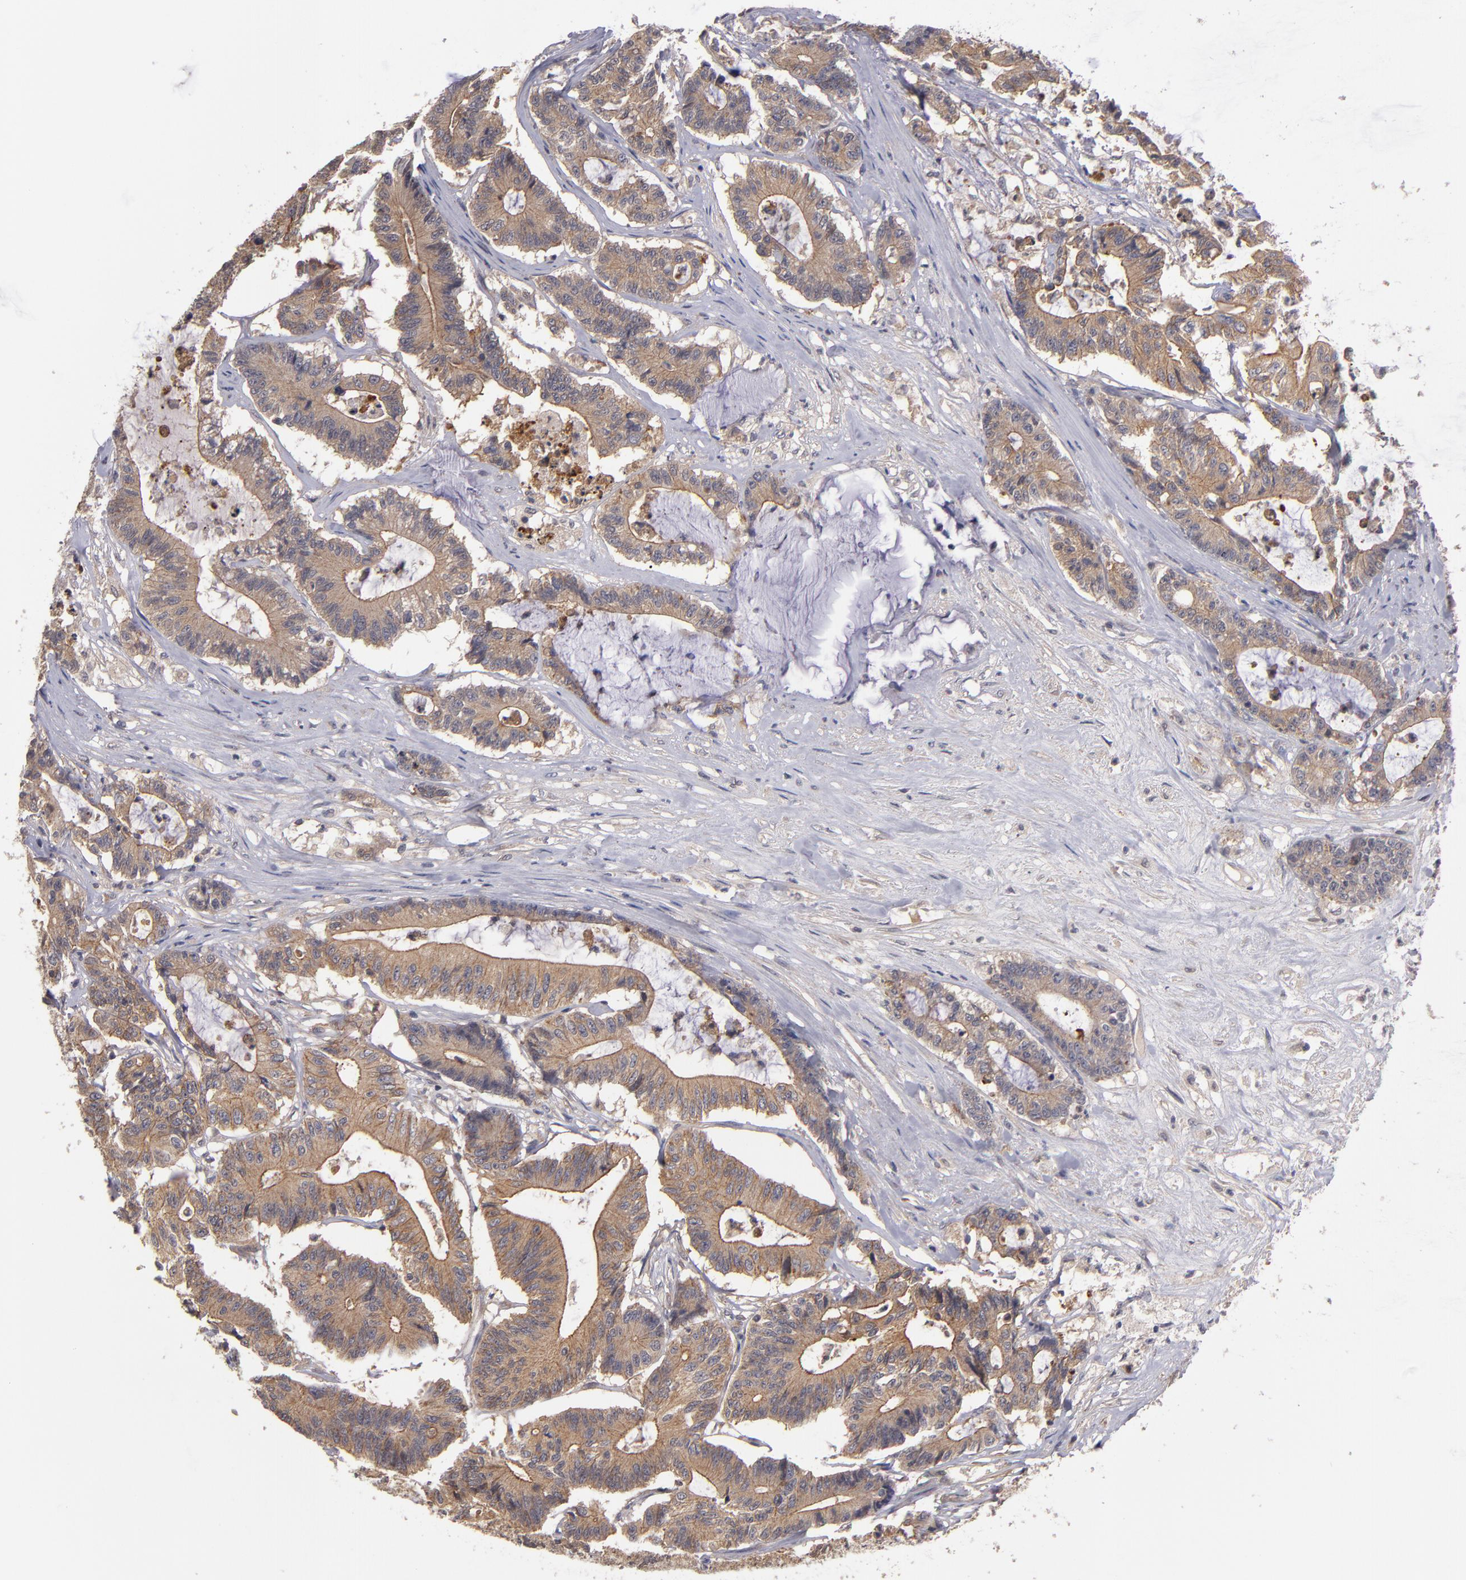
{"staining": {"intensity": "moderate", "quantity": ">75%", "location": "cytoplasmic/membranous"}, "tissue": "colorectal cancer", "cell_type": "Tumor cells", "image_type": "cancer", "snomed": [{"axis": "morphology", "description": "Adenocarcinoma, NOS"}, {"axis": "topography", "description": "Colon"}], "caption": "High-magnification brightfield microscopy of adenocarcinoma (colorectal) stained with DAB (brown) and counterstained with hematoxylin (blue). tumor cells exhibit moderate cytoplasmic/membranous positivity is identified in approximately>75% of cells.", "gene": "CTSO", "patient": {"sex": "female", "age": 84}}